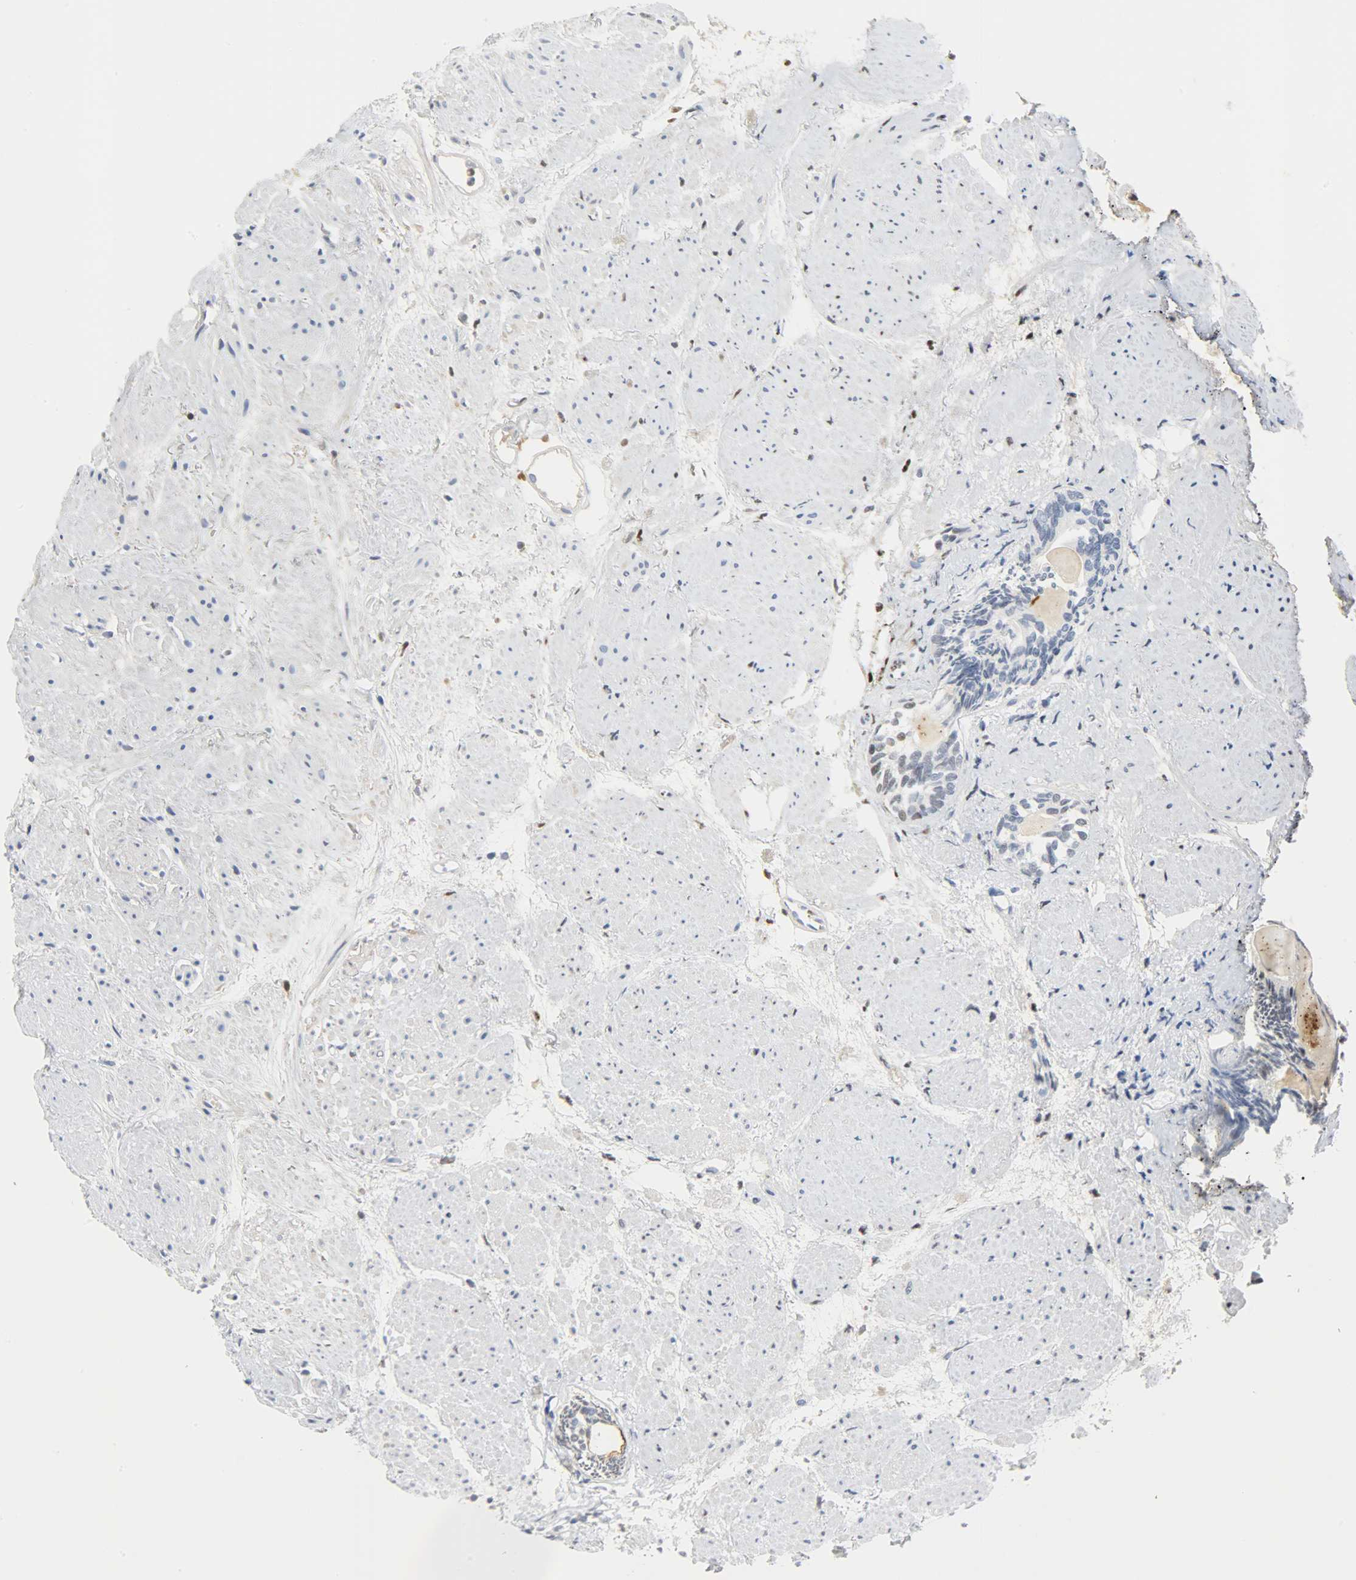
{"staining": {"intensity": "negative", "quantity": "none", "location": "none"}, "tissue": "prostate cancer", "cell_type": "Tumor cells", "image_type": "cancer", "snomed": [{"axis": "morphology", "description": "Adenocarcinoma, High grade"}, {"axis": "topography", "description": "Prostate"}], "caption": "A histopathology image of prostate cancer stained for a protein displays no brown staining in tumor cells.", "gene": "CRP", "patient": {"sex": "male", "age": 85}}